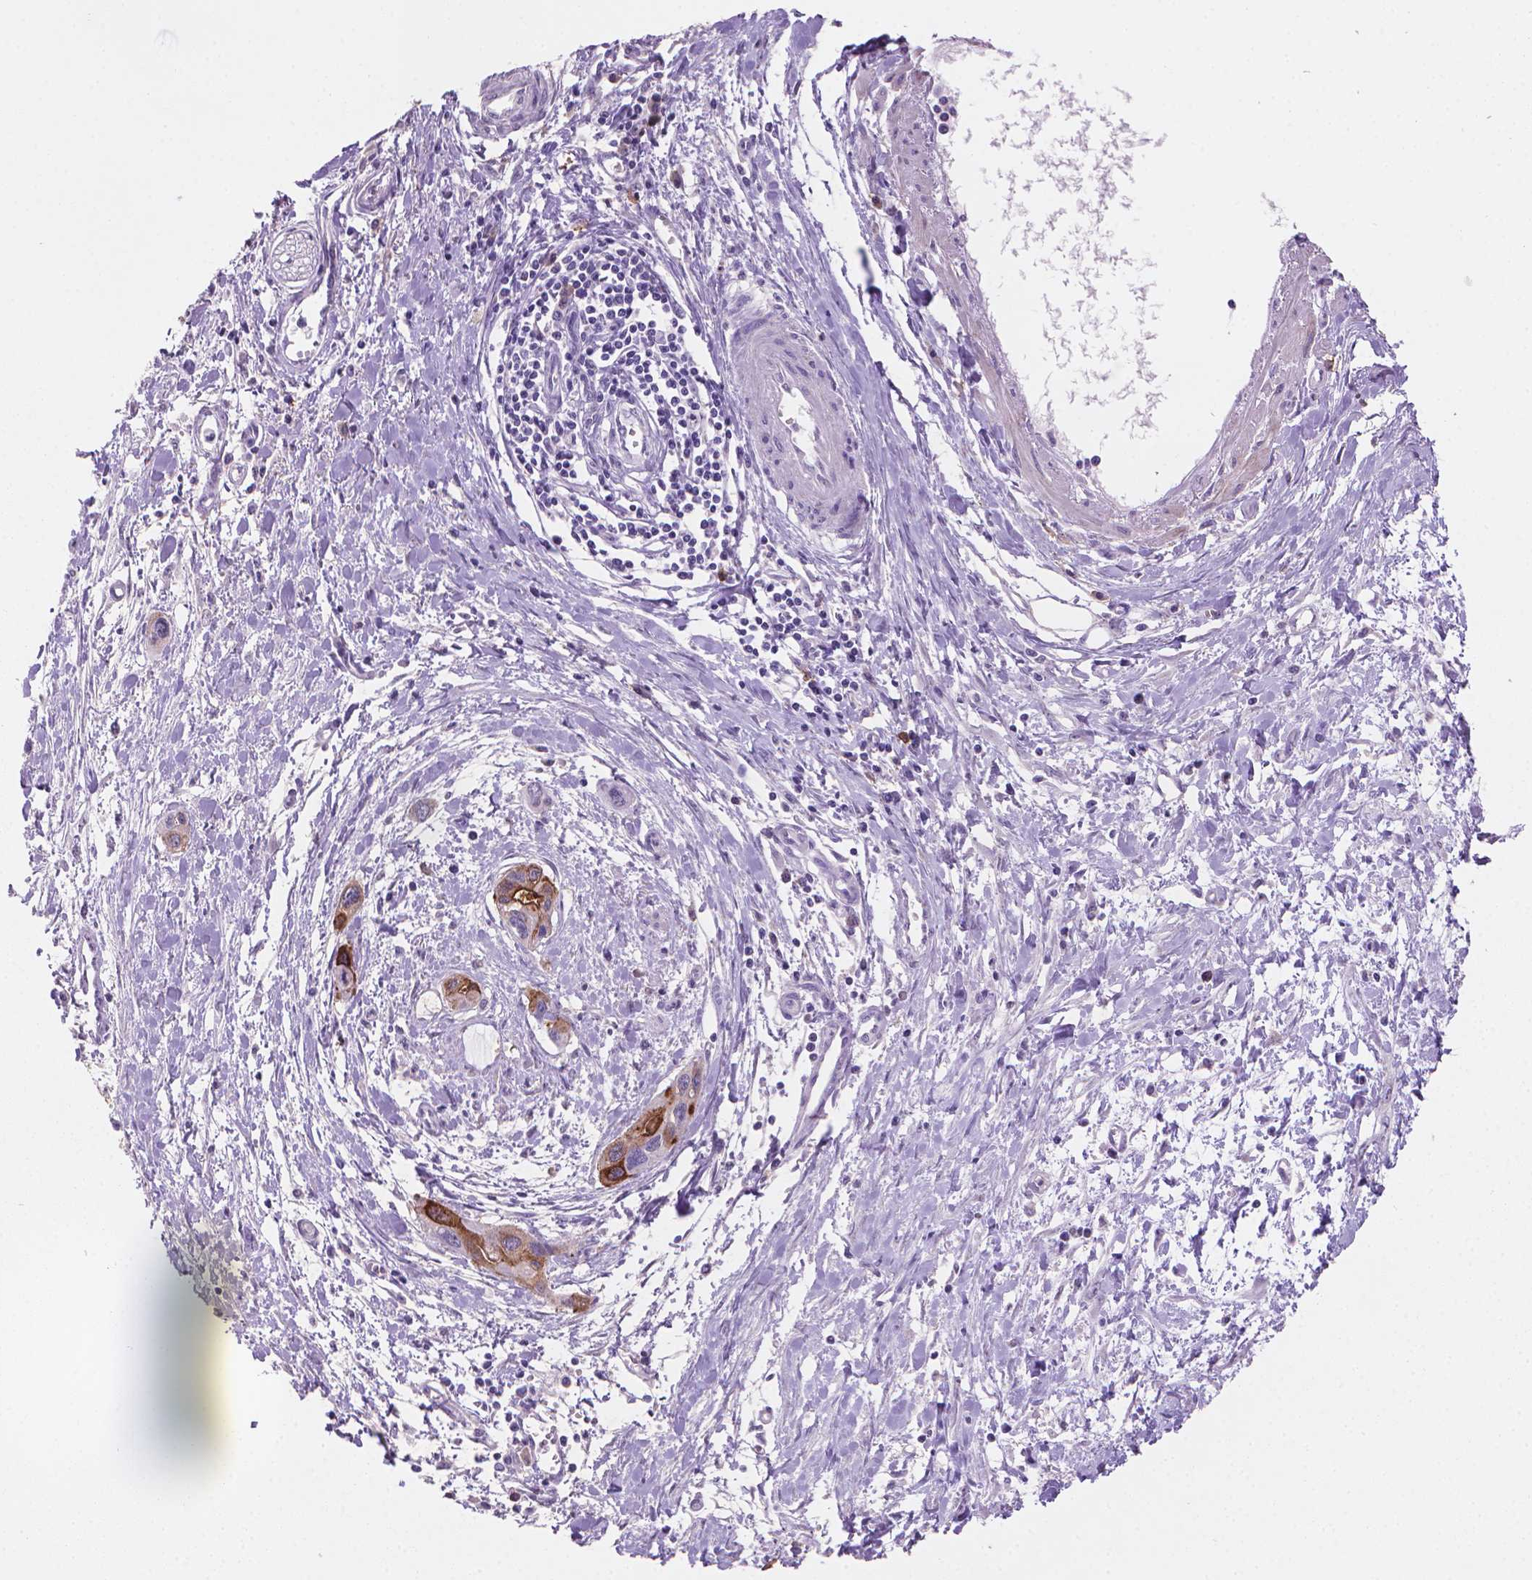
{"staining": {"intensity": "strong", "quantity": ">75%", "location": "cytoplasmic/membranous"}, "tissue": "pancreatic cancer", "cell_type": "Tumor cells", "image_type": "cancer", "snomed": [{"axis": "morphology", "description": "Adenocarcinoma, NOS"}, {"axis": "topography", "description": "Pancreas"}], "caption": "Immunohistochemistry of adenocarcinoma (pancreatic) reveals high levels of strong cytoplasmic/membranous positivity in about >75% of tumor cells. The staining is performed using DAB brown chromogen to label protein expression. The nuclei are counter-stained blue using hematoxylin.", "gene": "MUC1", "patient": {"sex": "male", "age": 60}}